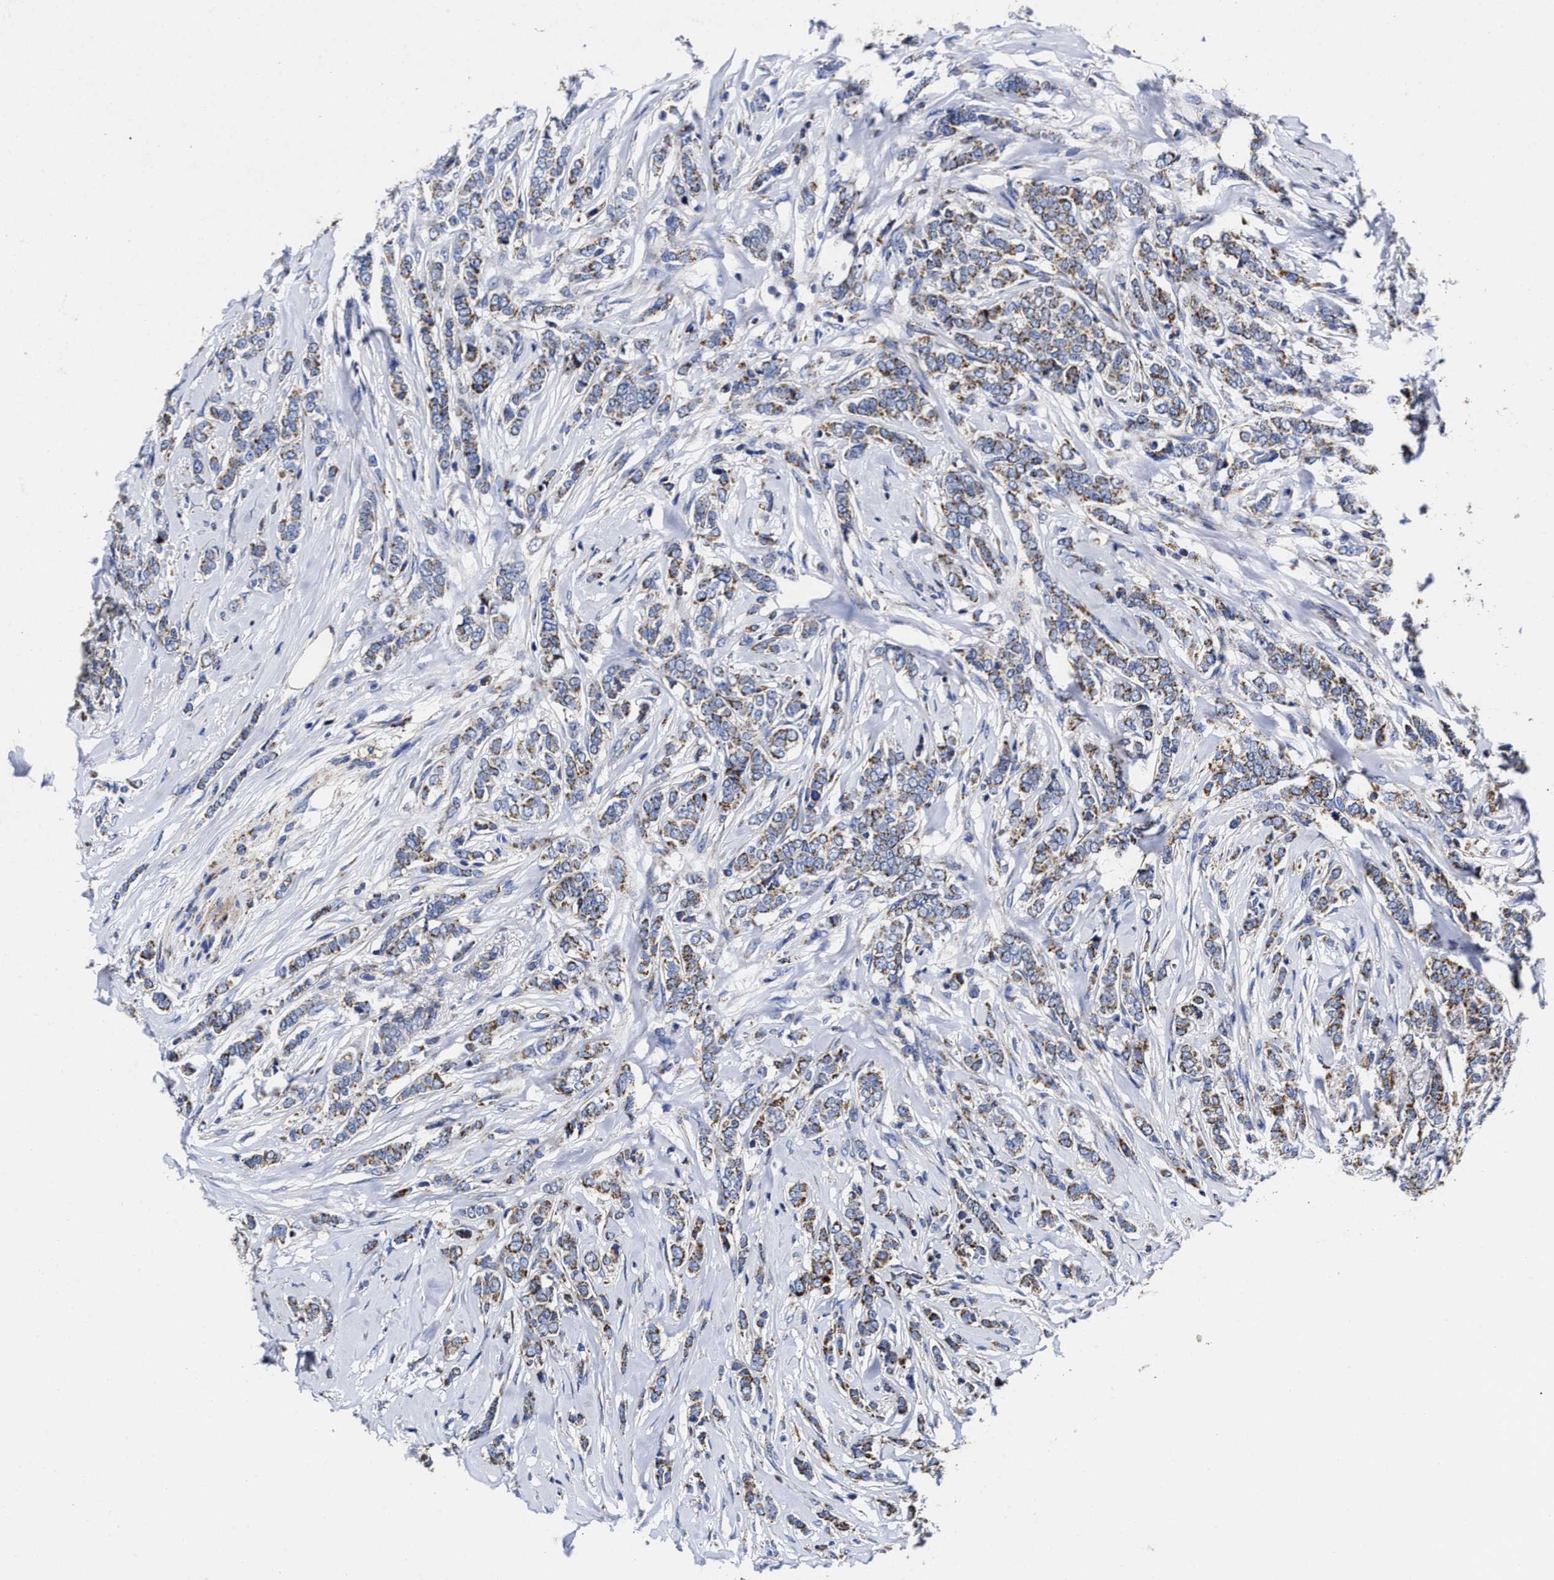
{"staining": {"intensity": "moderate", "quantity": ">75%", "location": "cytoplasmic/membranous"}, "tissue": "breast cancer", "cell_type": "Tumor cells", "image_type": "cancer", "snomed": [{"axis": "morphology", "description": "Lobular carcinoma"}, {"axis": "topography", "description": "Skin"}, {"axis": "topography", "description": "Breast"}], "caption": "Protein expression analysis of human breast lobular carcinoma reveals moderate cytoplasmic/membranous staining in approximately >75% of tumor cells.", "gene": "HINT2", "patient": {"sex": "female", "age": 46}}